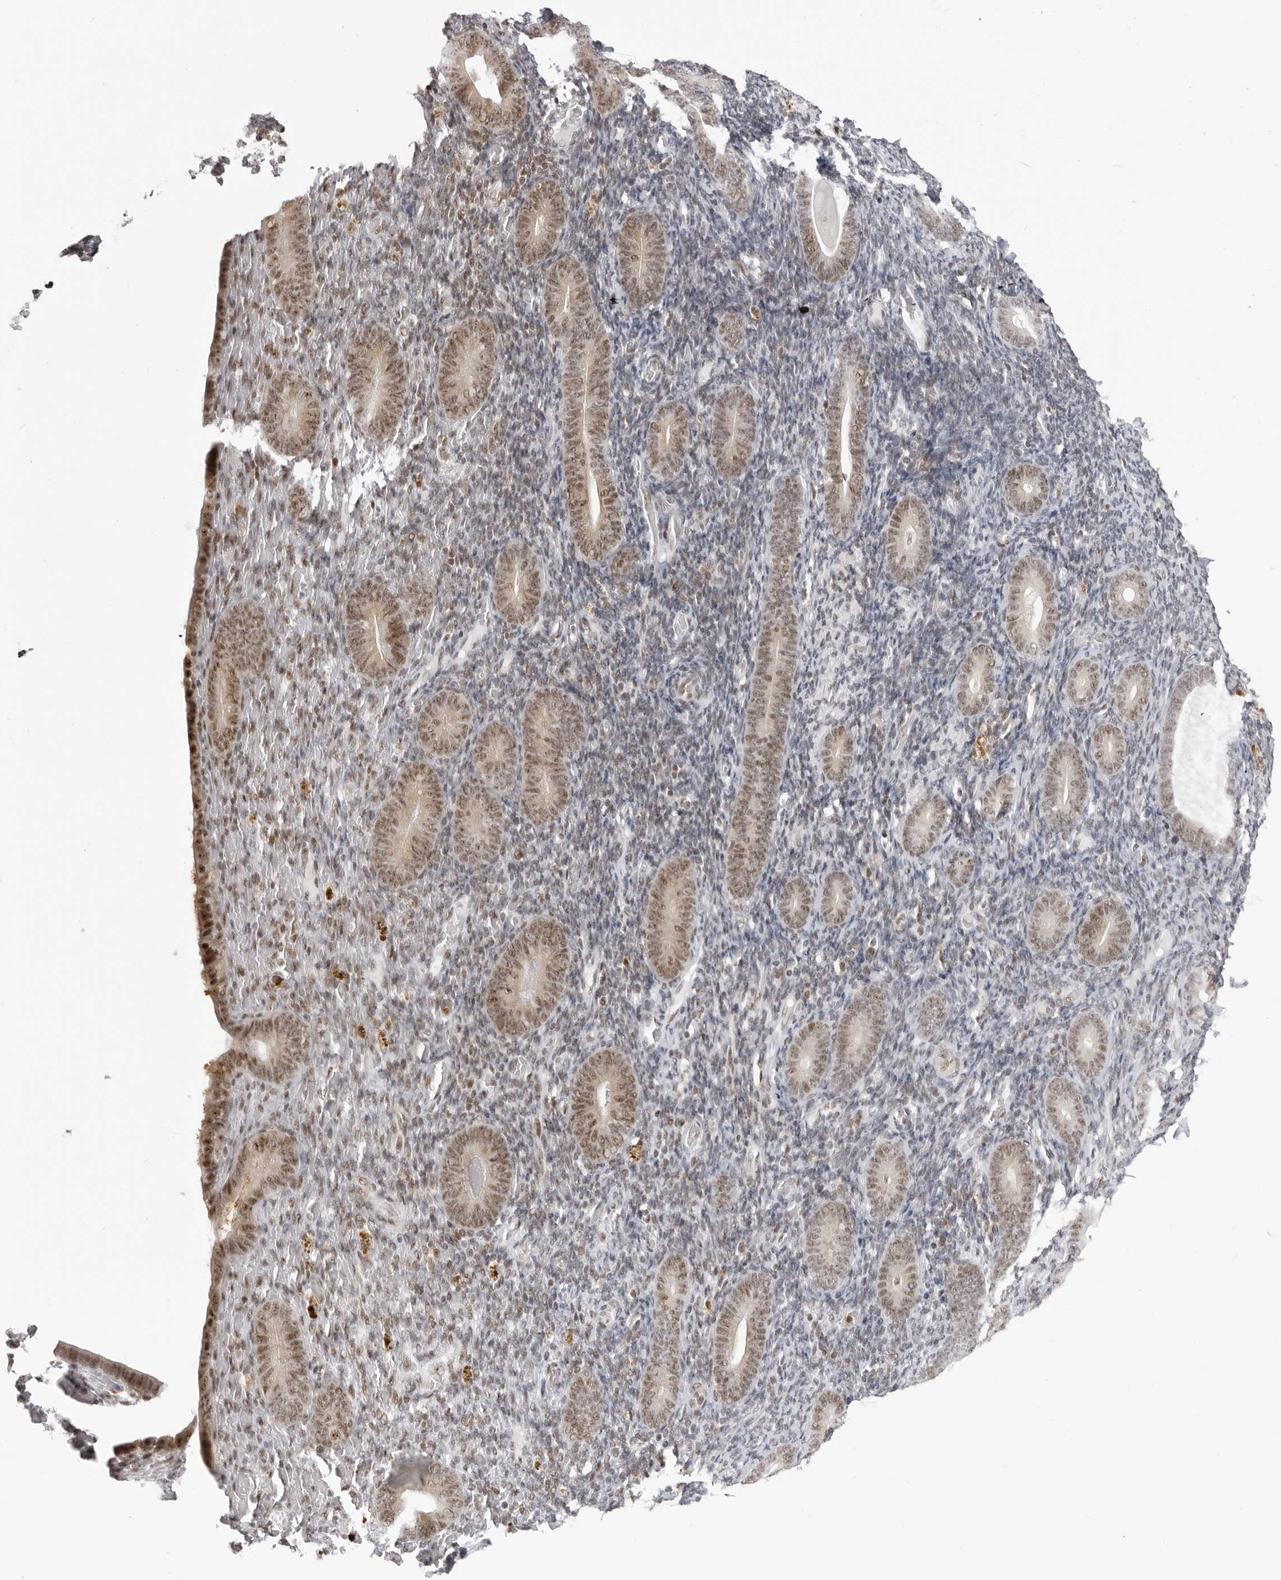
{"staining": {"intensity": "weak", "quantity": "<25%", "location": "nuclear"}, "tissue": "endometrium", "cell_type": "Cells in endometrial stroma", "image_type": "normal", "snomed": [{"axis": "morphology", "description": "Normal tissue, NOS"}, {"axis": "topography", "description": "Endometrium"}], "caption": "Immunohistochemistry photomicrograph of unremarkable human endometrium stained for a protein (brown), which exhibits no expression in cells in endometrial stroma.", "gene": "WRAP53", "patient": {"sex": "female", "age": 51}}